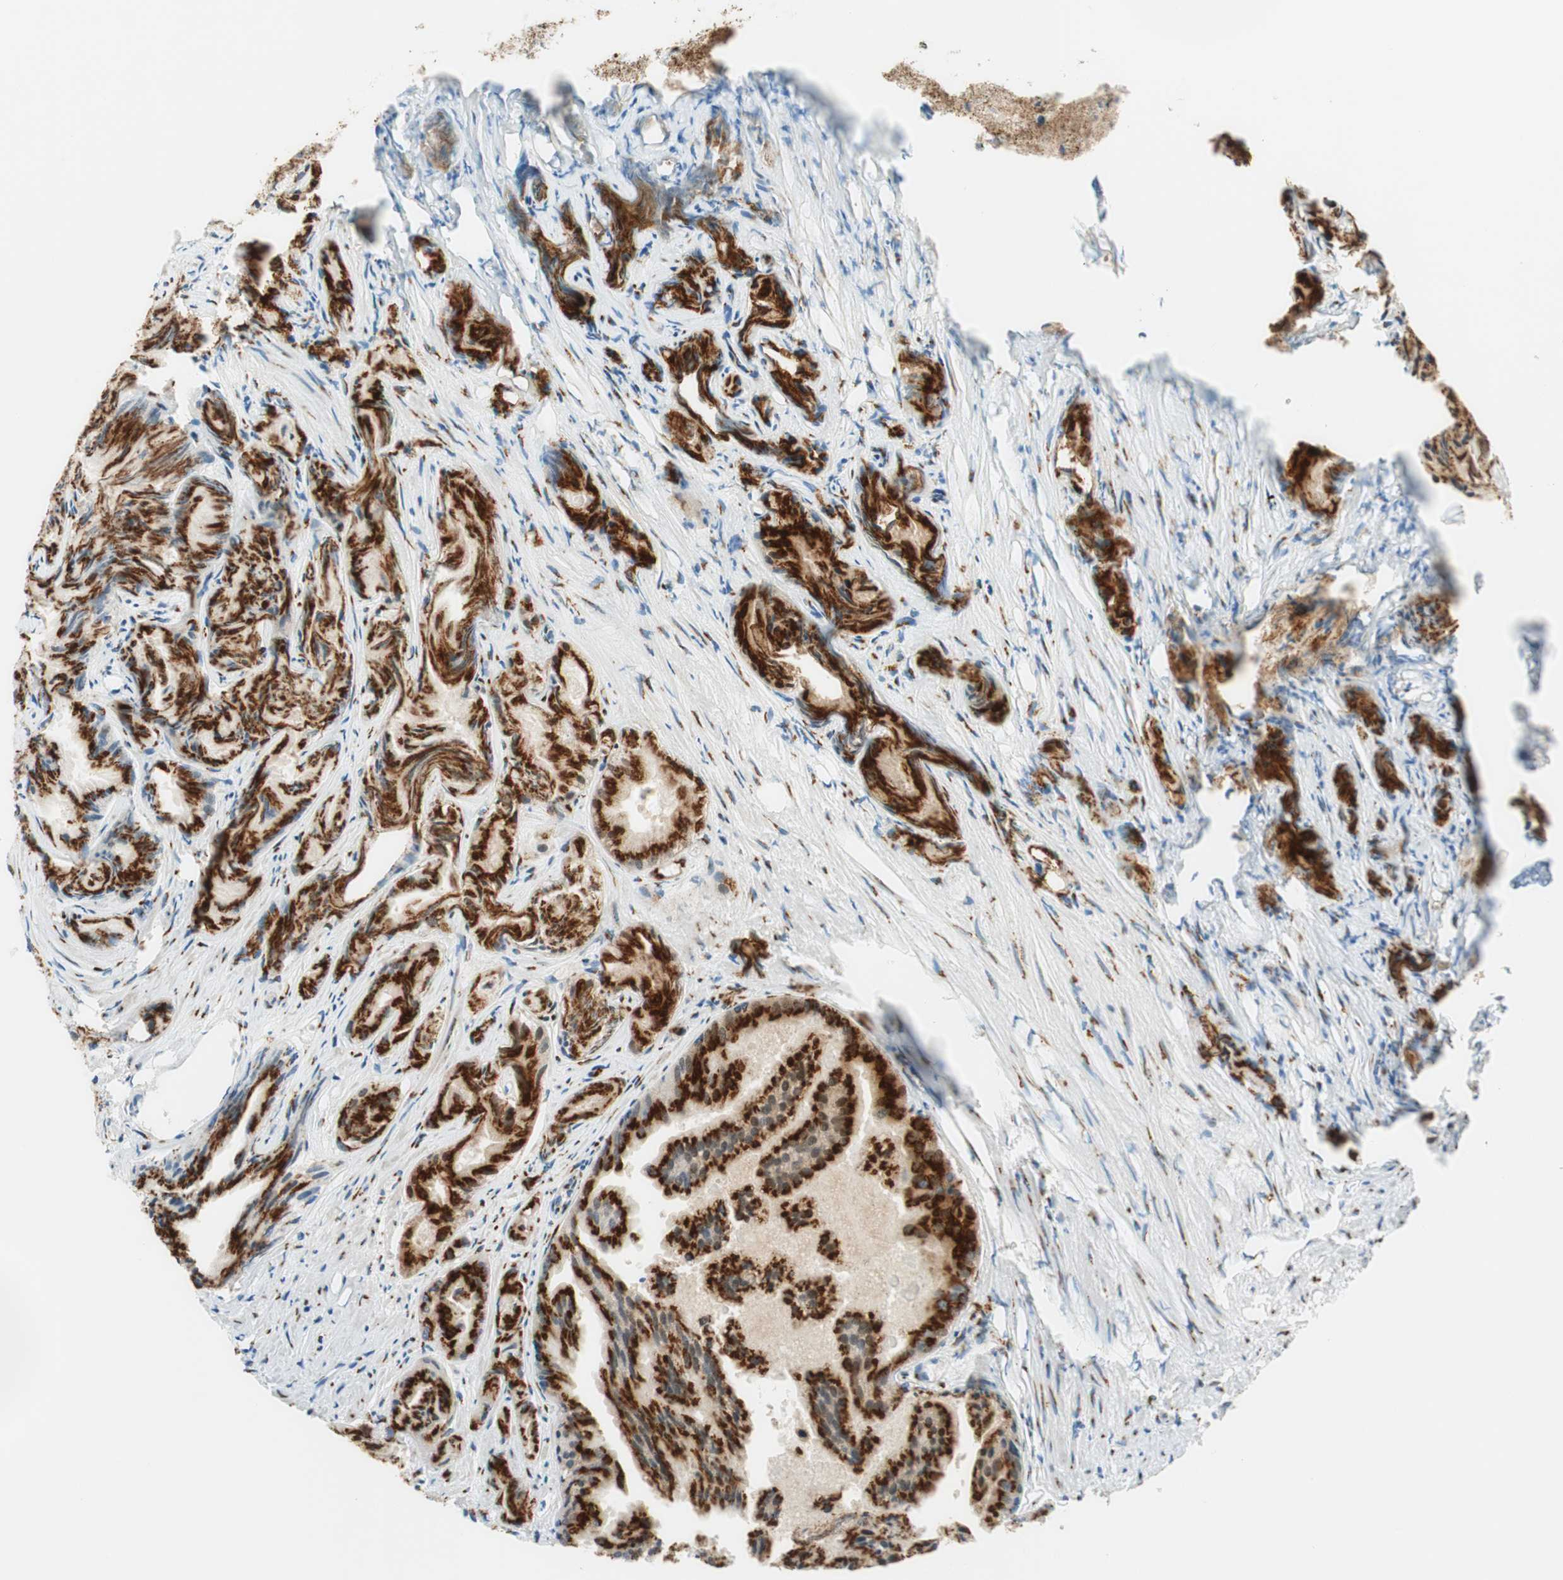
{"staining": {"intensity": "strong", "quantity": ">75%", "location": "cytoplasmic/membranous"}, "tissue": "prostate cancer", "cell_type": "Tumor cells", "image_type": "cancer", "snomed": [{"axis": "morphology", "description": "Adenocarcinoma, Low grade"}, {"axis": "topography", "description": "Prostate"}], "caption": "Brown immunohistochemical staining in human prostate cancer (adenocarcinoma (low-grade)) reveals strong cytoplasmic/membranous staining in approximately >75% of tumor cells.", "gene": "GOLGB1", "patient": {"sex": "male", "age": 72}}